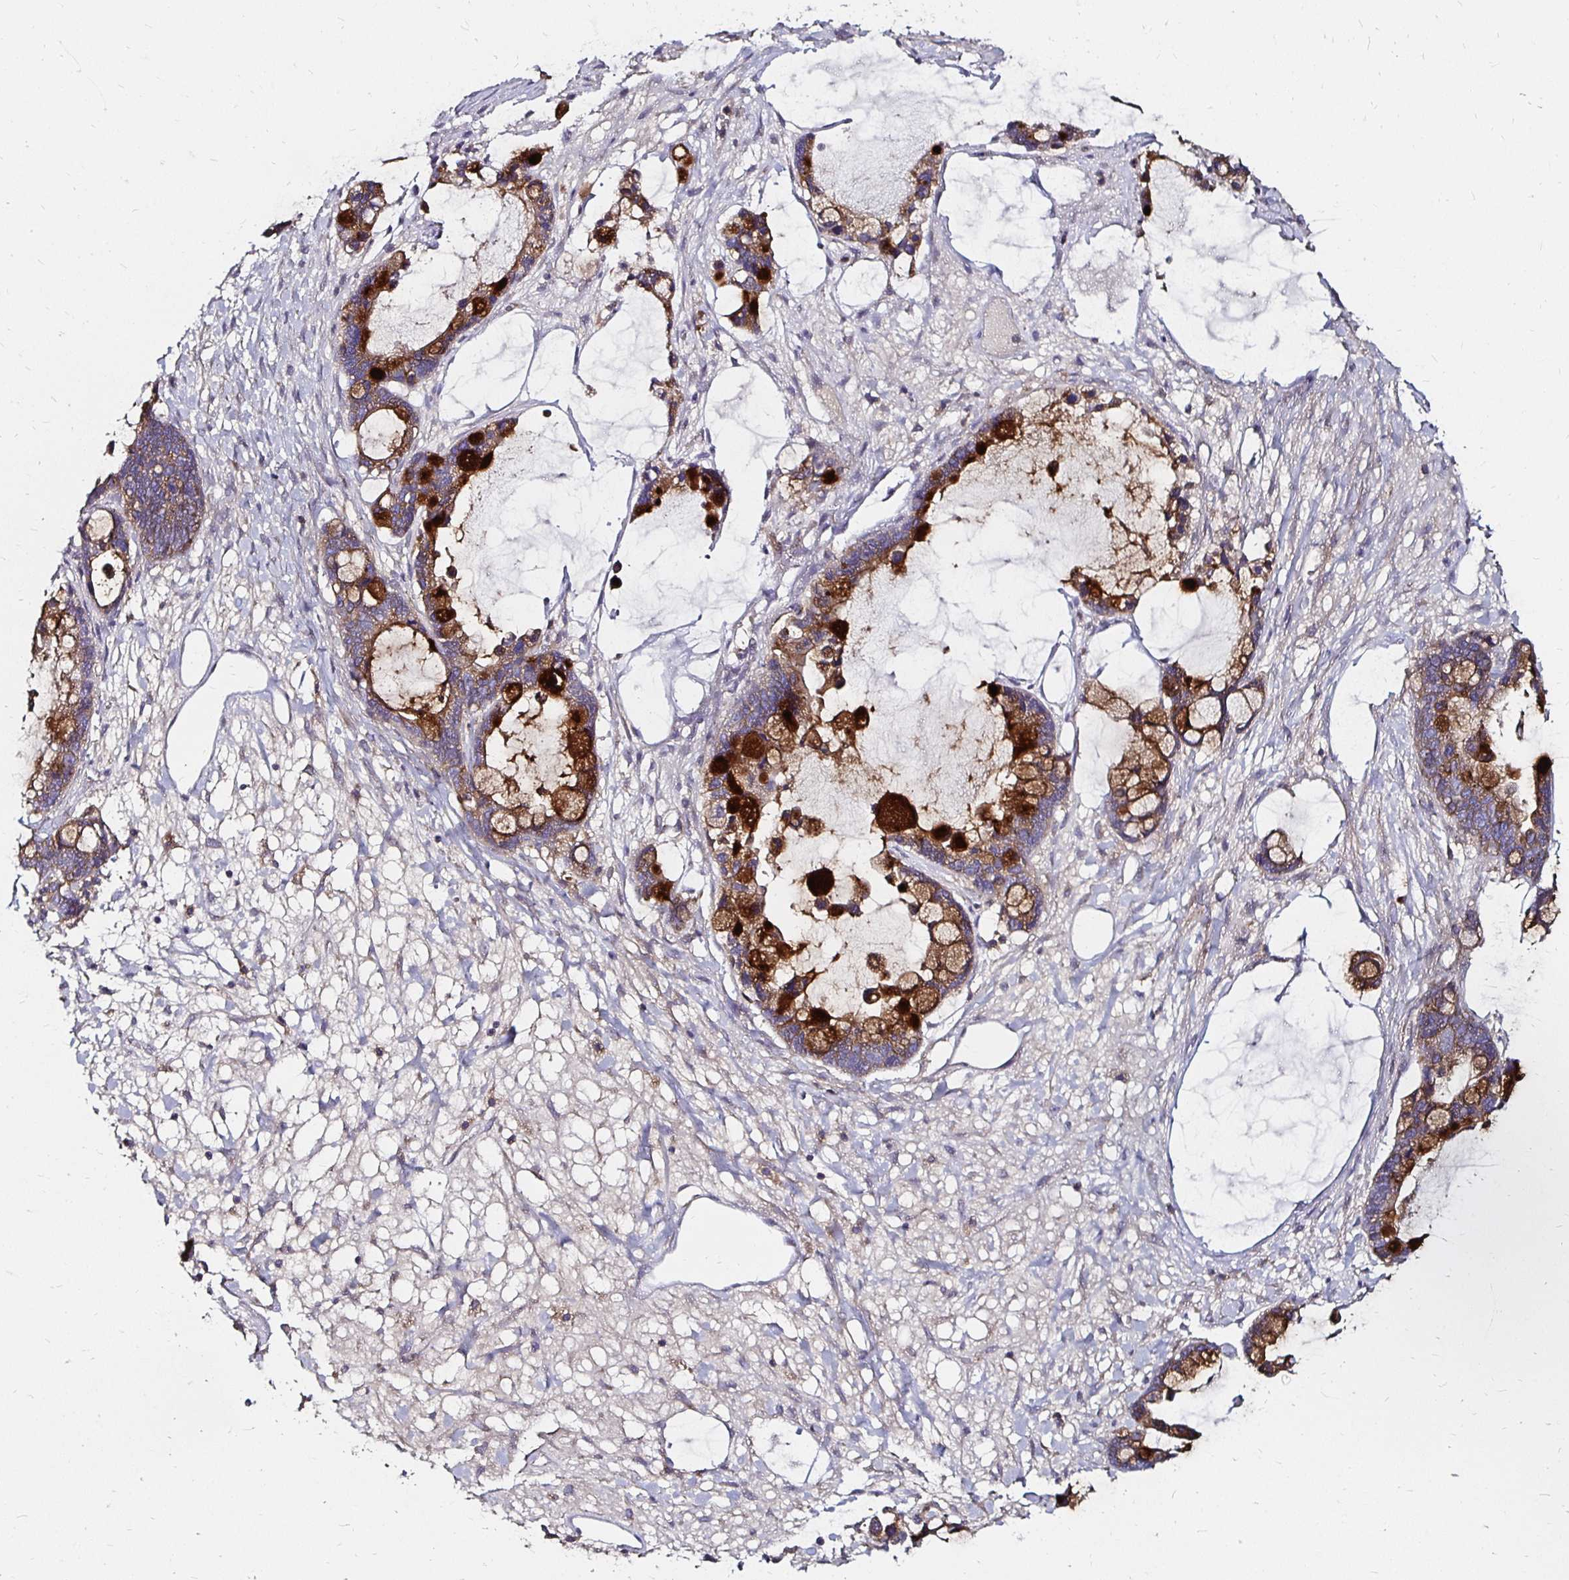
{"staining": {"intensity": "strong", "quantity": "<25%", "location": "cytoplasmic/membranous"}, "tissue": "ovarian cancer", "cell_type": "Tumor cells", "image_type": "cancer", "snomed": [{"axis": "morphology", "description": "Cystadenocarcinoma, mucinous, NOS"}, {"axis": "topography", "description": "Ovary"}], "caption": "A brown stain highlights strong cytoplasmic/membranous positivity of a protein in human ovarian cancer (mucinous cystadenocarcinoma) tumor cells.", "gene": "NCSTN", "patient": {"sex": "female", "age": 63}}